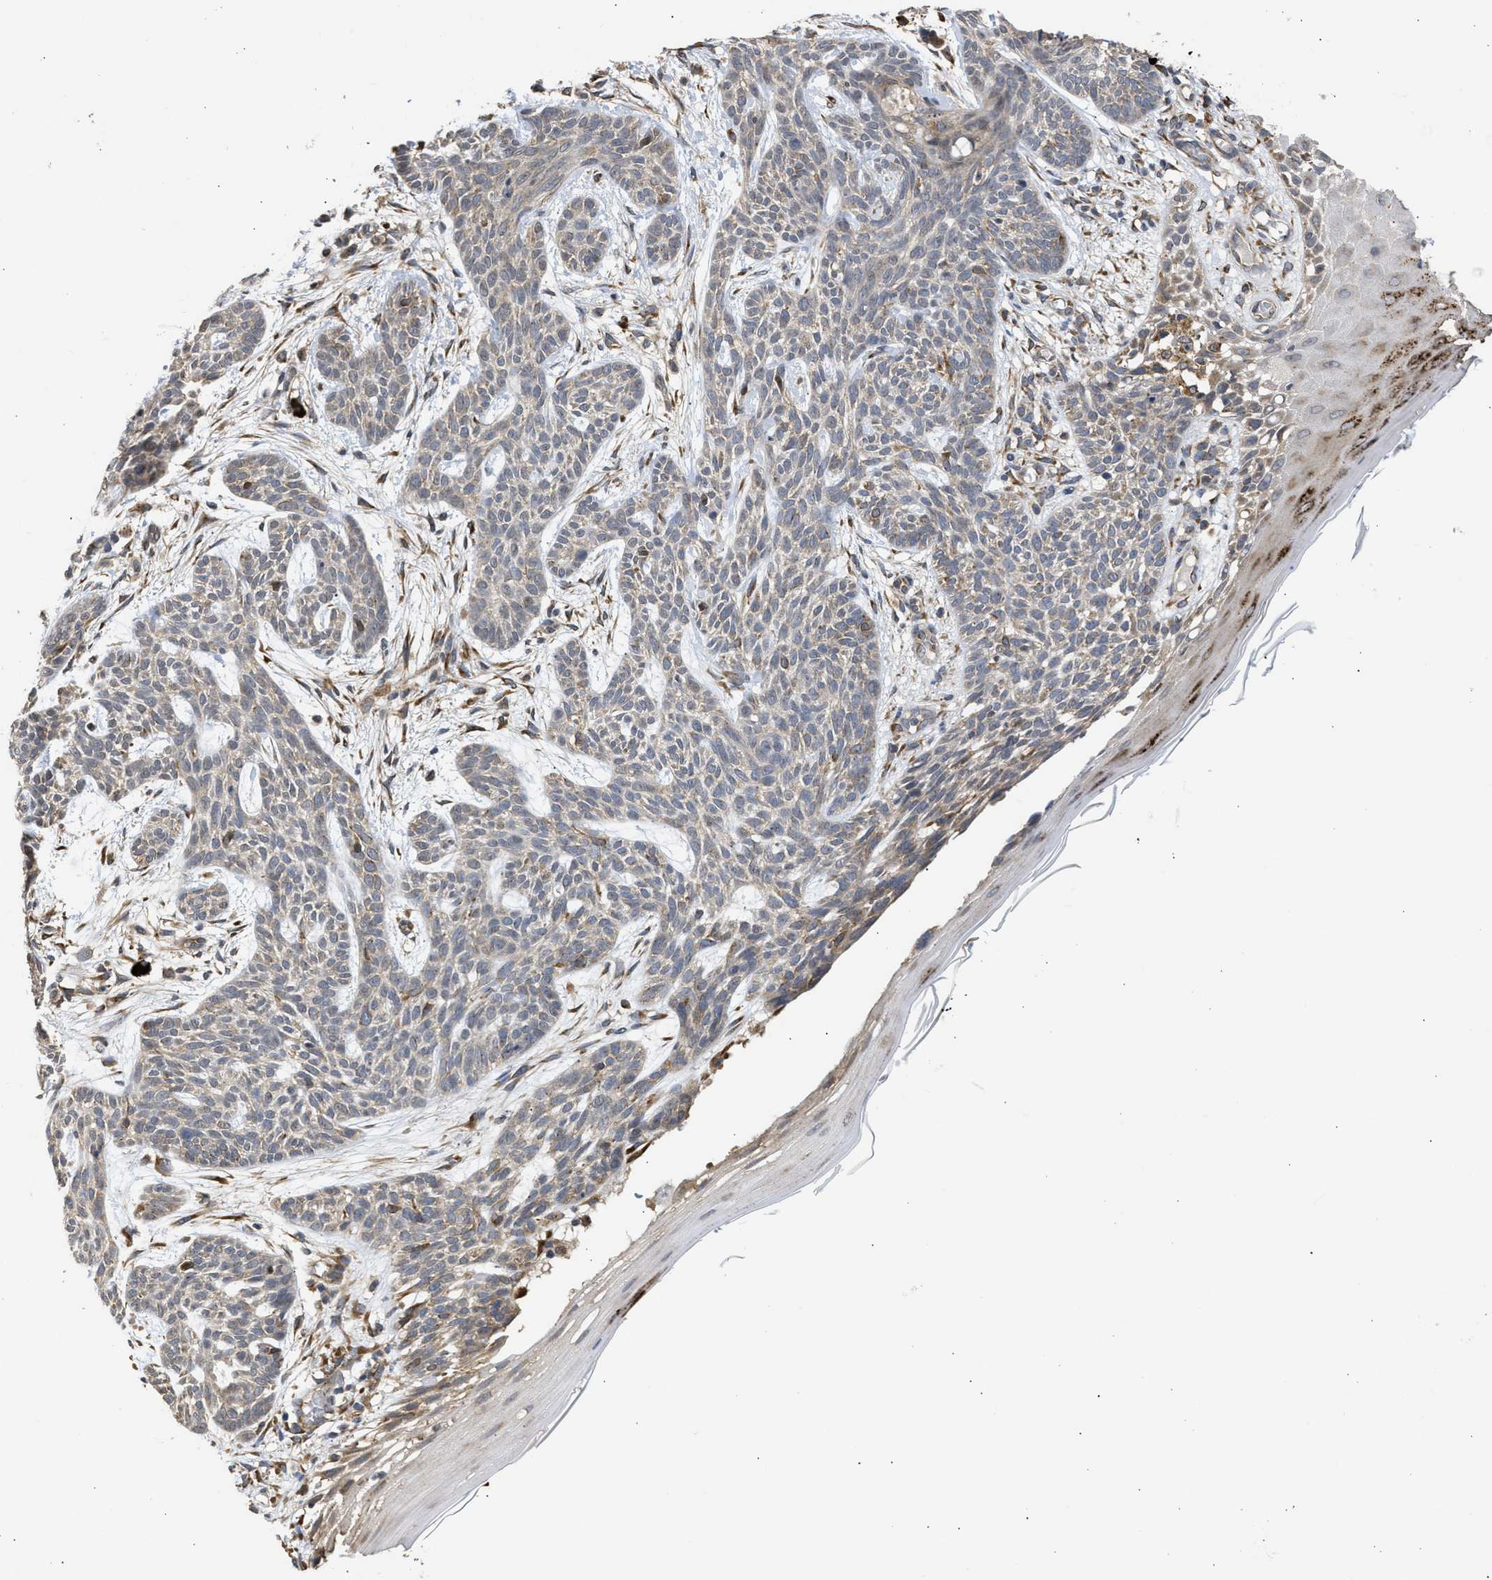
{"staining": {"intensity": "weak", "quantity": ">75%", "location": "cytoplasmic/membranous"}, "tissue": "skin cancer", "cell_type": "Tumor cells", "image_type": "cancer", "snomed": [{"axis": "morphology", "description": "Basal cell carcinoma"}, {"axis": "topography", "description": "Skin"}], "caption": "A low amount of weak cytoplasmic/membranous positivity is present in about >75% of tumor cells in skin basal cell carcinoma tissue.", "gene": "DNAJC1", "patient": {"sex": "female", "age": 59}}